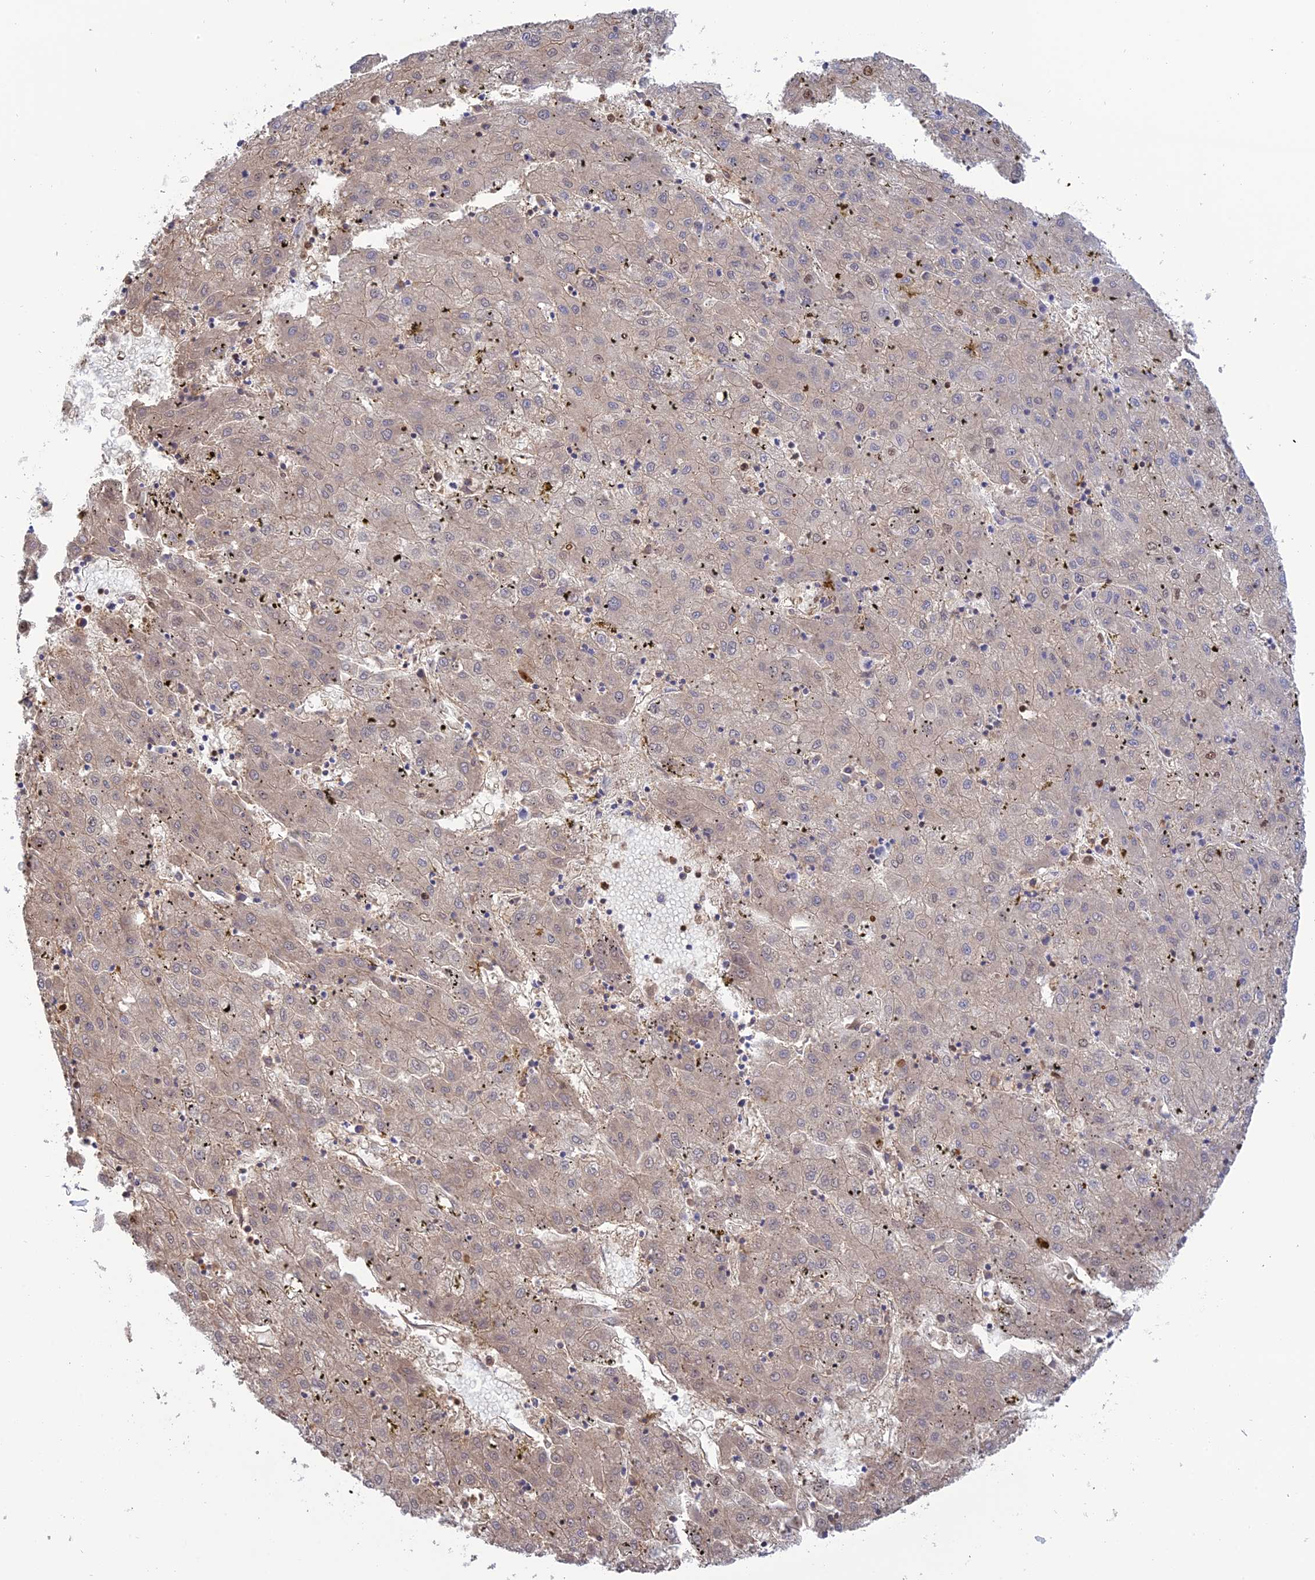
{"staining": {"intensity": "weak", "quantity": "25%-75%", "location": "cytoplasmic/membranous,nuclear"}, "tissue": "liver cancer", "cell_type": "Tumor cells", "image_type": "cancer", "snomed": [{"axis": "morphology", "description": "Carcinoma, Hepatocellular, NOS"}, {"axis": "topography", "description": "Liver"}], "caption": "Immunohistochemical staining of human hepatocellular carcinoma (liver) displays low levels of weak cytoplasmic/membranous and nuclear staining in about 25%-75% of tumor cells. The staining was performed using DAB (3,3'-diaminobenzidine) to visualize the protein expression in brown, while the nuclei were stained in blue with hematoxylin (Magnification: 20x).", "gene": "PGBD4", "patient": {"sex": "male", "age": 72}}